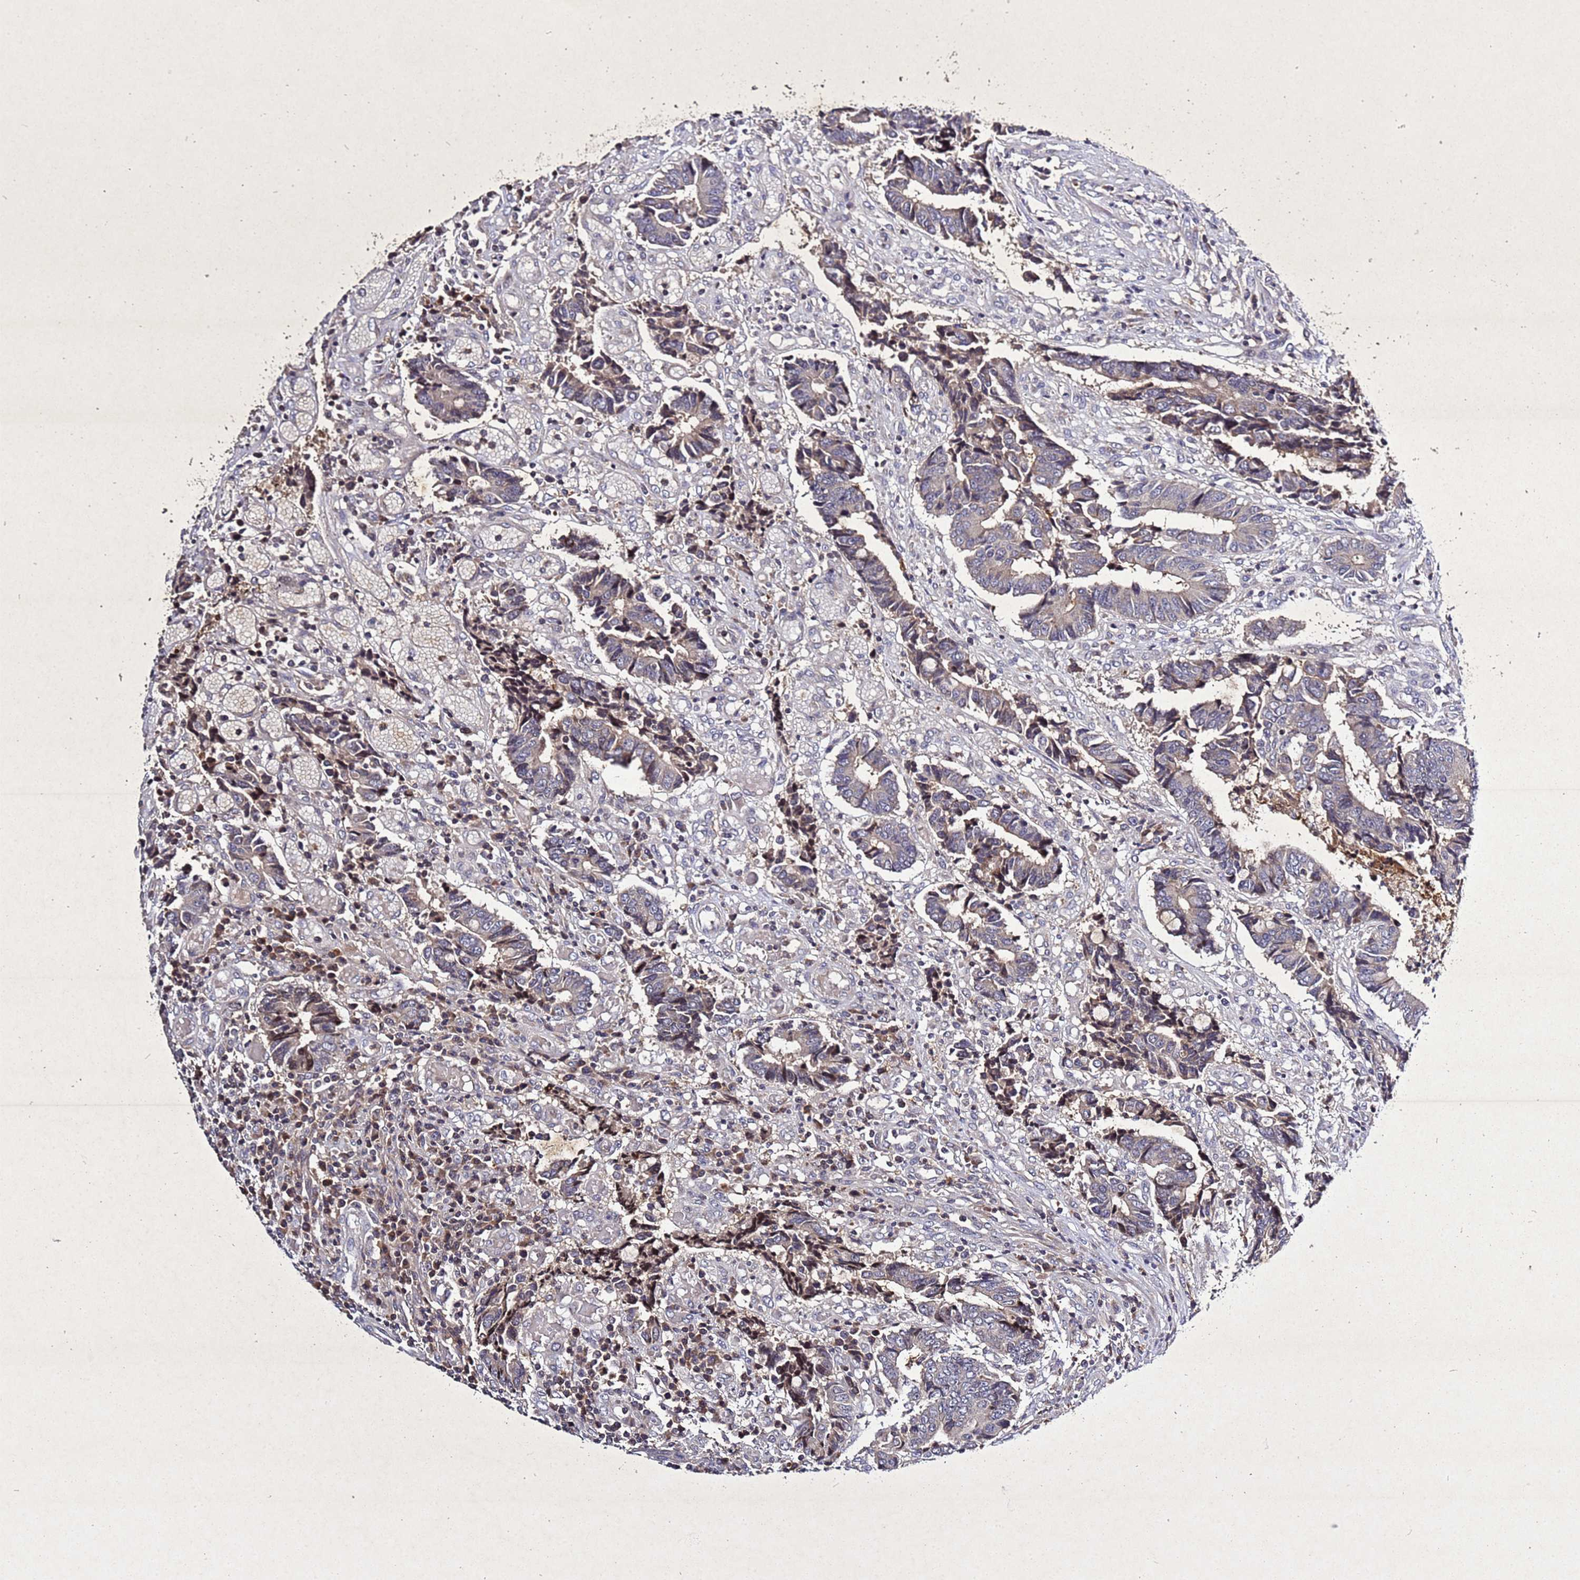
{"staining": {"intensity": "weak", "quantity": "<25%", "location": "cytoplasmic/membranous"}, "tissue": "colorectal cancer", "cell_type": "Tumor cells", "image_type": "cancer", "snomed": [{"axis": "morphology", "description": "Adenocarcinoma, NOS"}, {"axis": "topography", "description": "Rectum"}], "caption": "A photomicrograph of human colorectal adenocarcinoma is negative for staining in tumor cells.", "gene": "SV2B", "patient": {"sex": "male", "age": 84}}